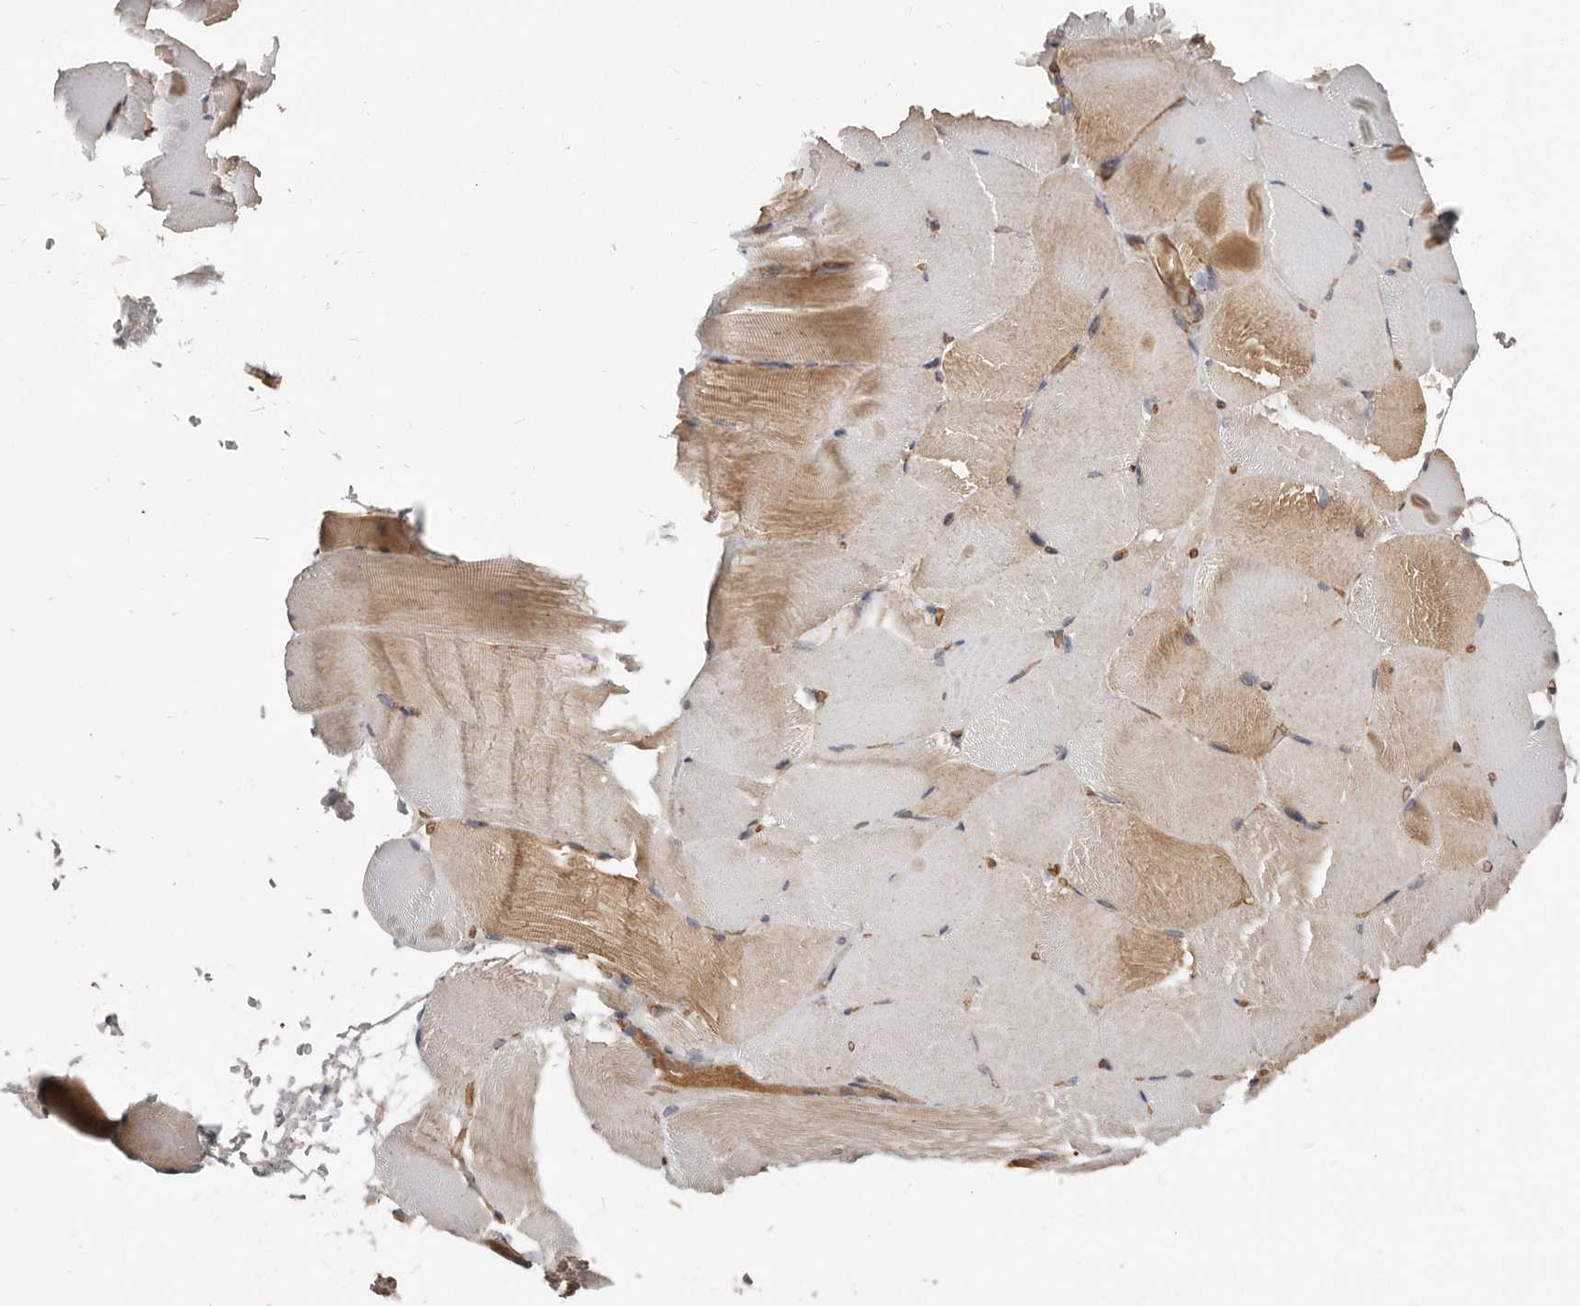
{"staining": {"intensity": "moderate", "quantity": "25%-75%", "location": "cytoplasmic/membranous"}, "tissue": "skeletal muscle", "cell_type": "Myocytes", "image_type": "normal", "snomed": [{"axis": "morphology", "description": "Normal tissue, NOS"}, {"axis": "topography", "description": "Skeletal muscle"}, {"axis": "topography", "description": "Parathyroid gland"}], "caption": "Immunohistochemistry histopathology image of benign skeletal muscle: skeletal muscle stained using immunohistochemistry displays medium levels of moderate protein expression localized specifically in the cytoplasmic/membranous of myocytes, appearing as a cytoplasmic/membranous brown color.", "gene": "COG1", "patient": {"sex": "female", "age": 37}}